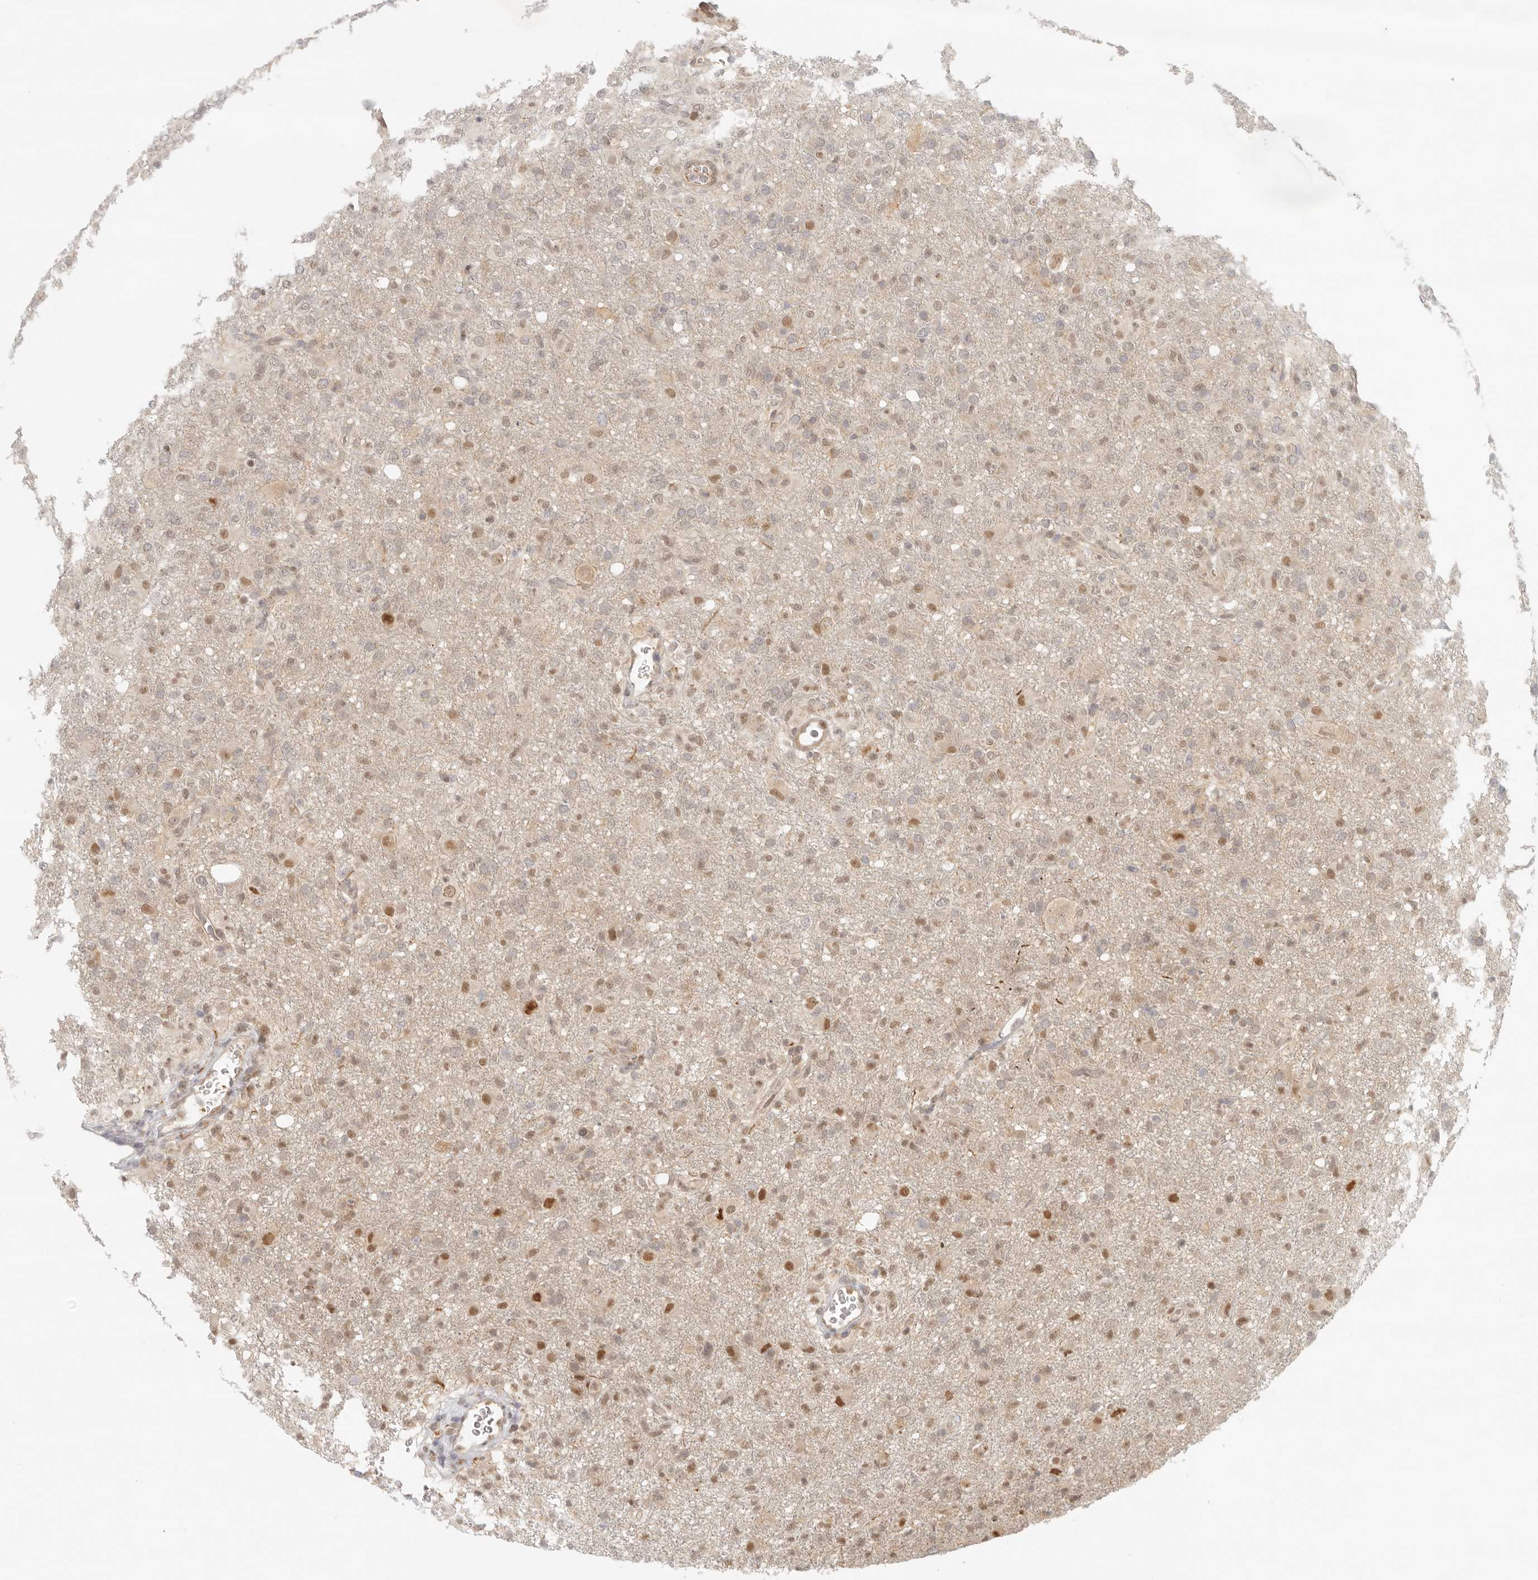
{"staining": {"intensity": "moderate", "quantity": "25%-75%", "location": "nuclear"}, "tissue": "glioma", "cell_type": "Tumor cells", "image_type": "cancer", "snomed": [{"axis": "morphology", "description": "Glioma, malignant, High grade"}, {"axis": "topography", "description": "Brain"}], "caption": "High-power microscopy captured an immunohistochemistry (IHC) photomicrograph of malignant glioma (high-grade), revealing moderate nuclear expression in about 25%-75% of tumor cells. The staining is performed using DAB brown chromogen to label protein expression. The nuclei are counter-stained blue using hematoxylin.", "gene": "AHDC1", "patient": {"sex": "female", "age": 57}}